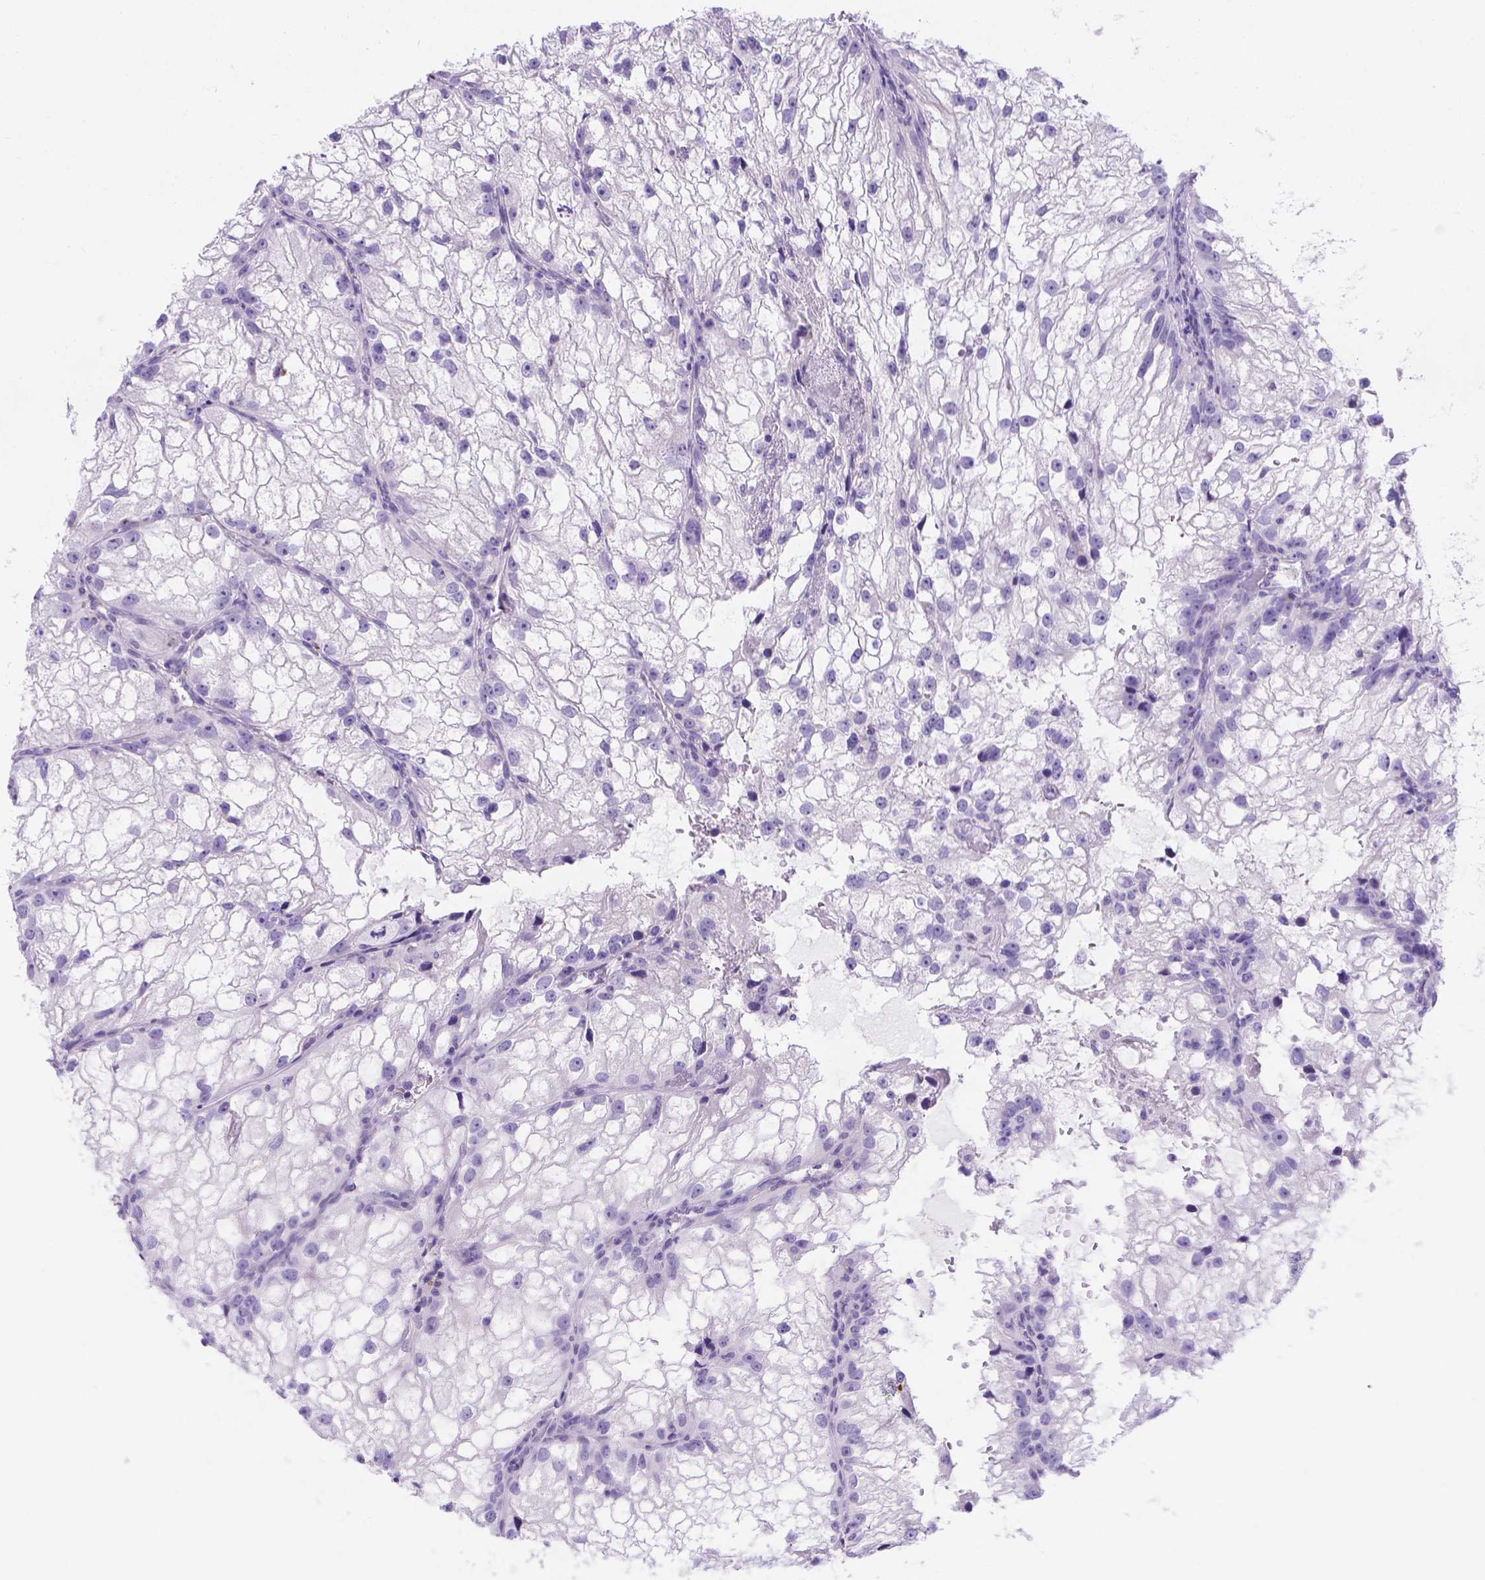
{"staining": {"intensity": "negative", "quantity": "none", "location": "none"}, "tissue": "renal cancer", "cell_type": "Tumor cells", "image_type": "cancer", "snomed": [{"axis": "morphology", "description": "Adenocarcinoma, NOS"}, {"axis": "topography", "description": "Kidney"}], "caption": "The image shows no significant positivity in tumor cells of renal cancer (adenocarcinoma).", "gene": "MLN", "patient": {"sex": "male", "age": 59}}